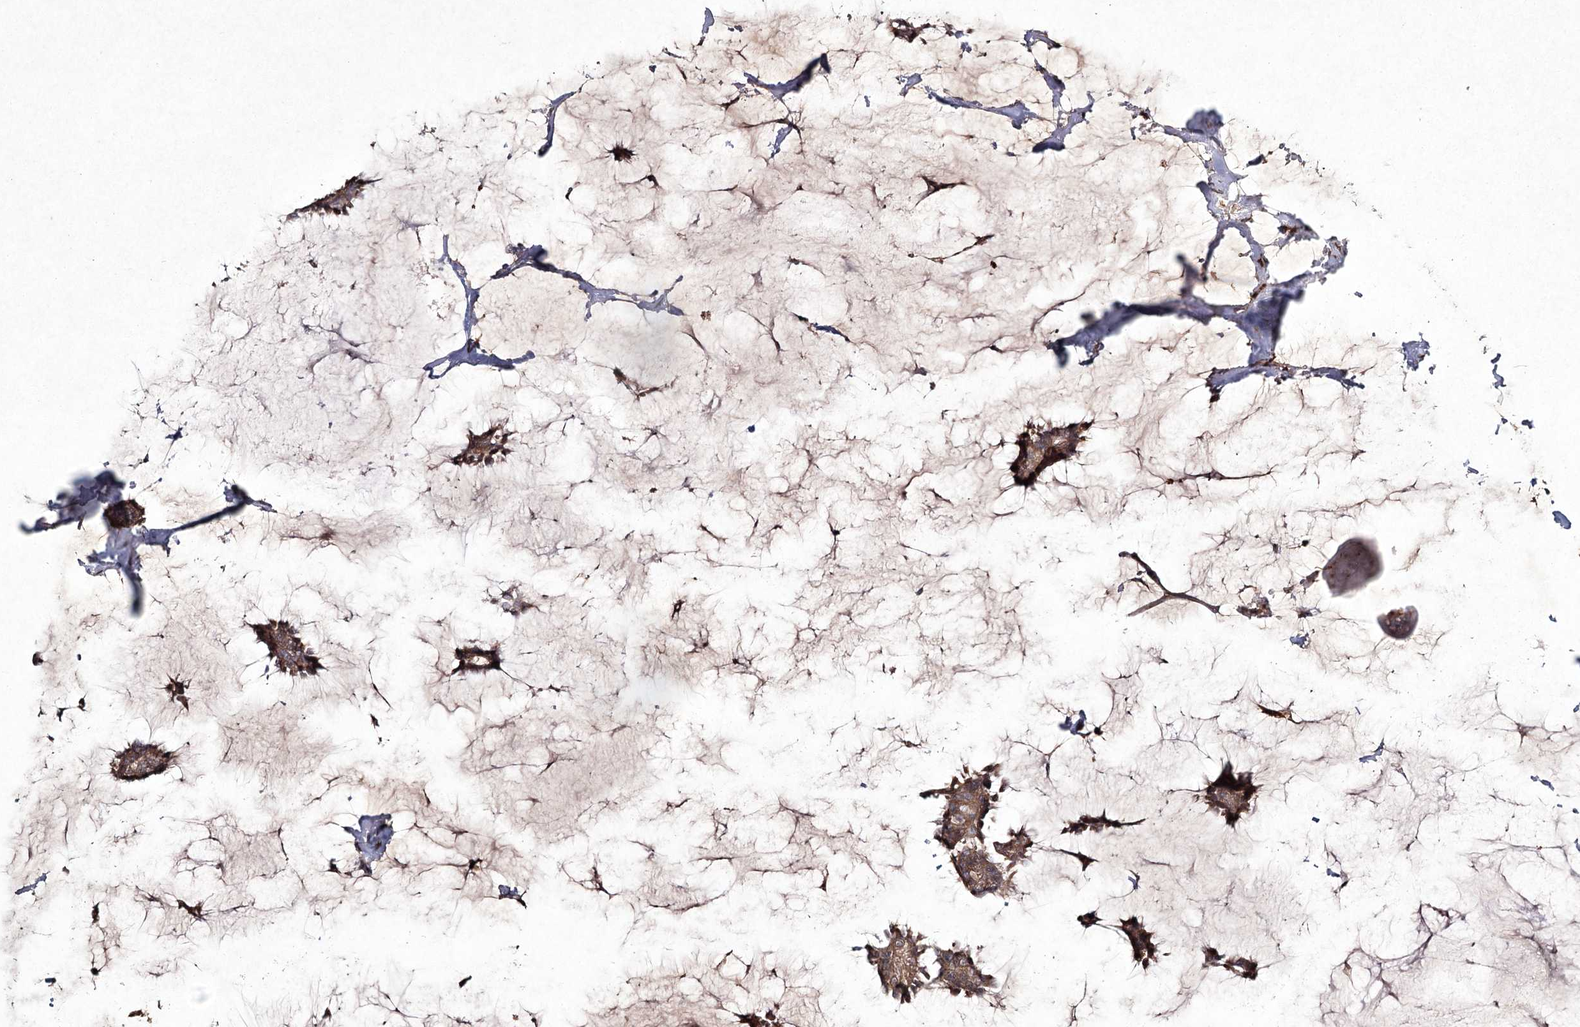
{"staining": {"intensity": "moderate", "quantity": ">75%", "location": "cytoplasmic/membranous"}, "tissue": "breast cancer", "cell_type": "Tumor cells", "image_type": "cancer", "snomed": [{"axis": "morphology", "description": "Duct carcinoma"}, {"axis": "topography", "description": "Breast"}], "caption": "IHC (DAB (3,3'-diaminobenzidine)) staining of human invasive ductal carcinoma (breast) demonstrates moderate cytoplasmic/membranous protein positivity in approximately >75% of tumor cells.", "gene": "CYP2B6", "patient": {"sex": "female", "age": 93}}